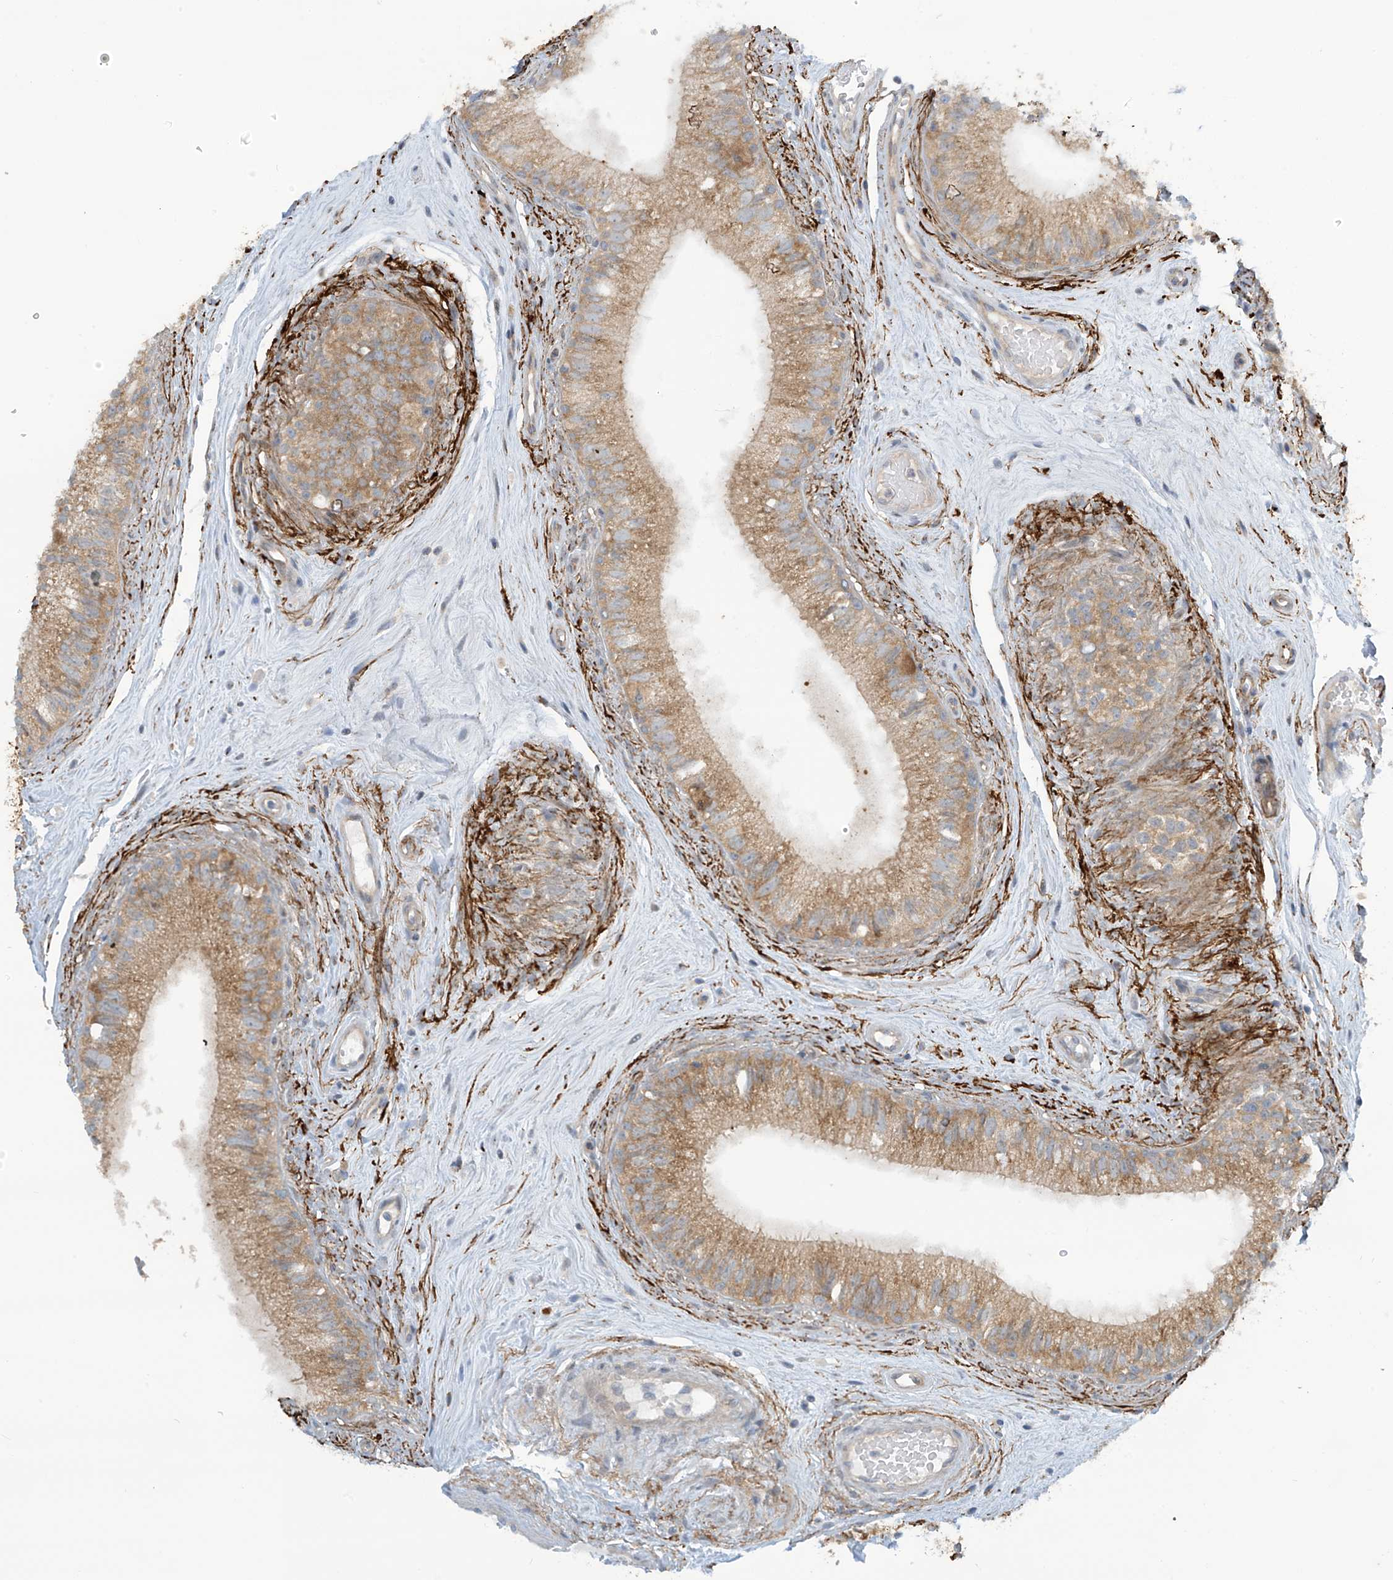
{"staining": {"intensity": "moderate", "quantity": ">75%", "location": "cytoplasmic/membranous"}, "tissue": "epididymis", "cell_type": "Glandular cells", "image_type": "normal", "snomed": [{"axis": "morphology", "description": "Normal tissue, NOS"}, {"axis": "topography", "description": "Epididymis"}], "caption": "Moderate cytoplasmic/membranous protein positivity is appreciated in approximately >75% of glandular cells in epididymis.", "gene": "FSD1L", "patient": {"sex": "male", "age": 71}}